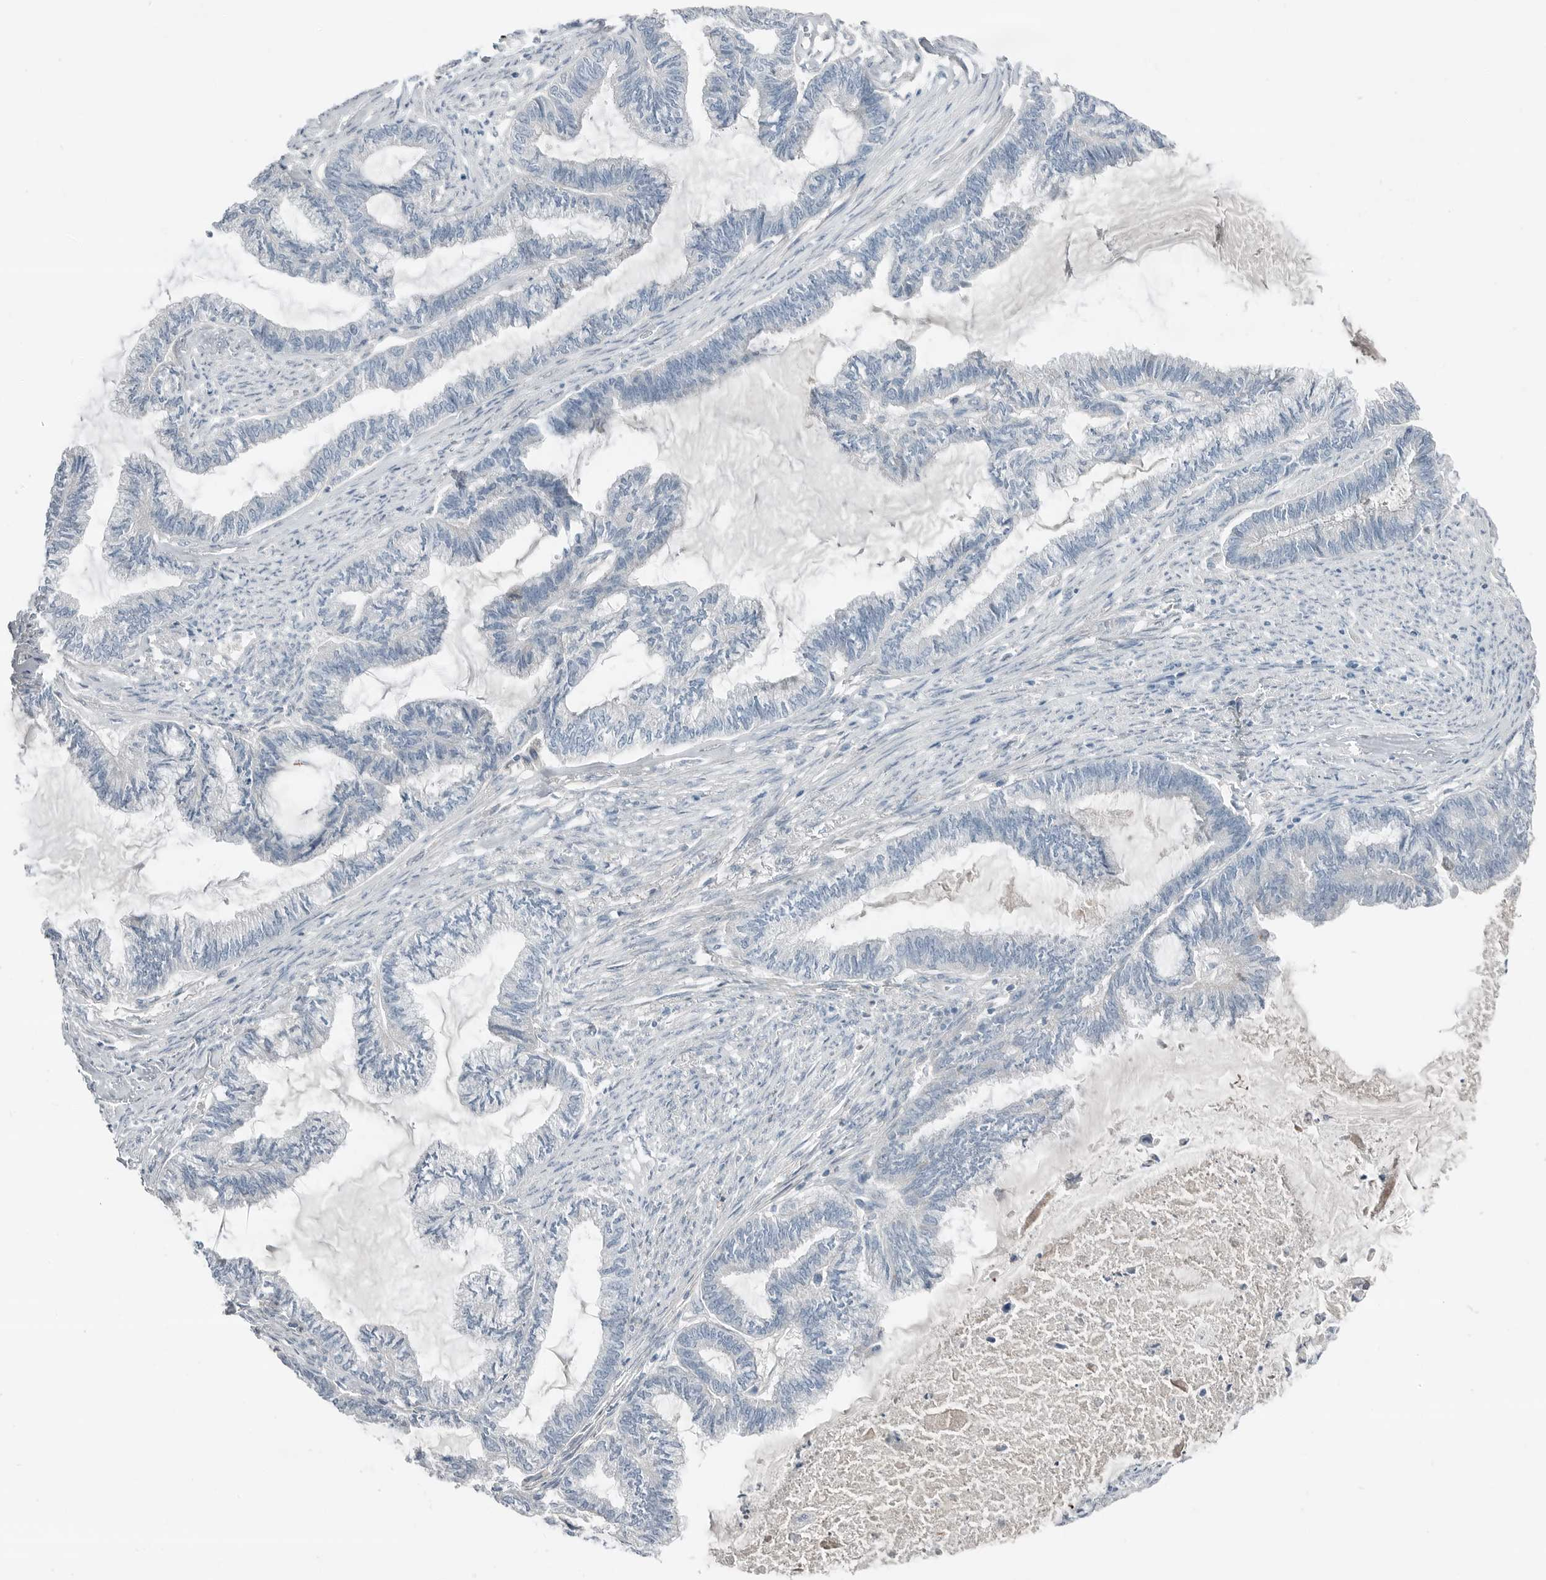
{"staining": {"intensity": "negative", "quantity": "none", "location": "none"}, "tissue": "endometrial cancer", "cell_type": "Tumor cells", "image_type": "cancer", "snomed": [{"axis": "morphology", "description": "Adenocarcinoma, NOS"}, {"axis": "topography", "description": "Endometrium"}], "caption": "Tumor cells show no significant protein expression in endometrial cancer. (DAB (3,3'-diaminobenzidine) IHC with hematoxylin counter stain).", "gene": "SERPINB7", "patient": {"sex": "female", "age": 86}}